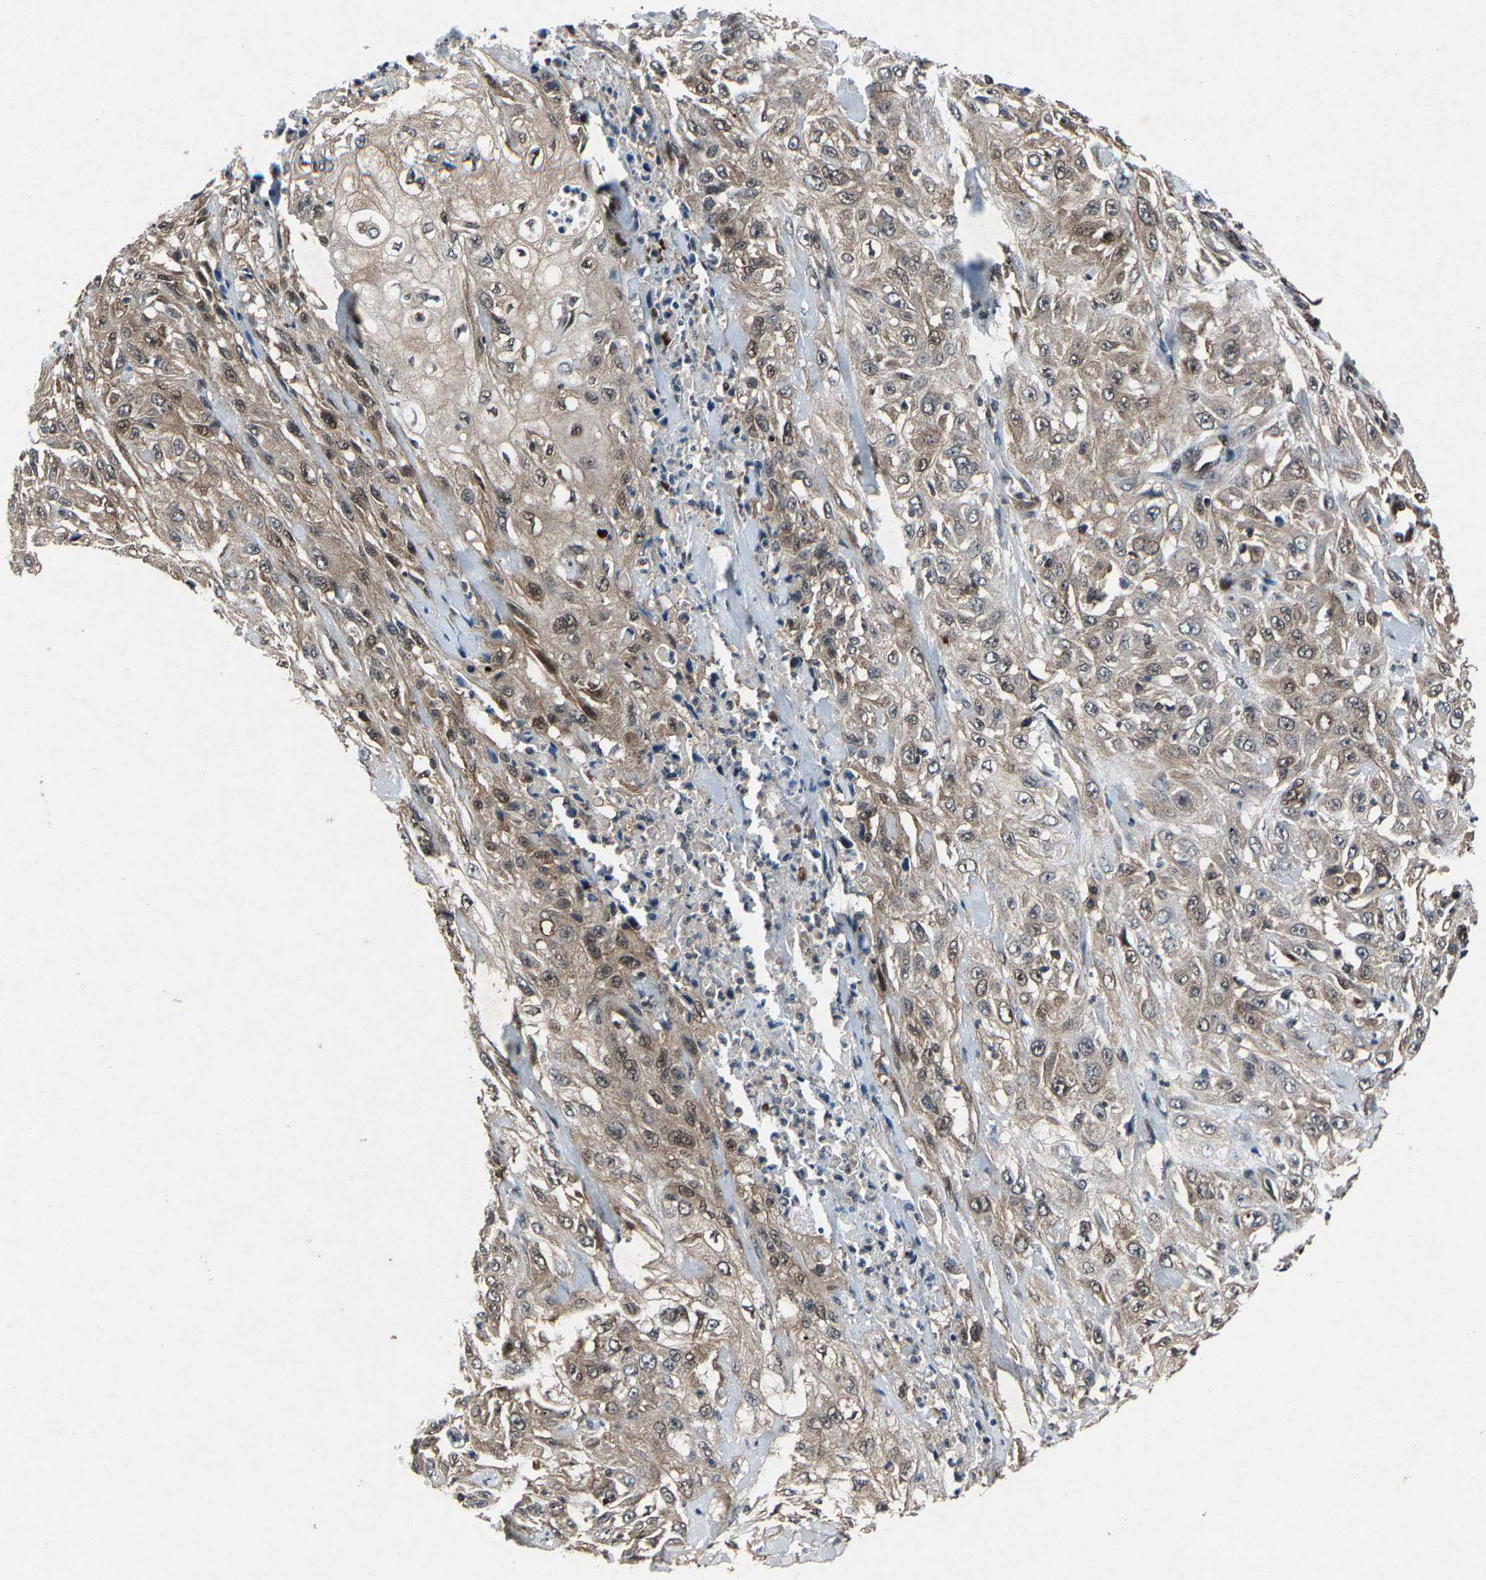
{"staining": {"intensity": "moderate", "quantity": "<25%", "location": "cytoplasmic/membranous,nuclear"}, "tissue": "skin cancer", "cell_type": "Tumor cells", "image_type": "cancer", "snomed": [{"axis": "morphology", "description": "Squamous cell carcinoma, NOS"}, {"axis": "morphology", "description": "Squamous cell carcinoma, metastatic, NOS"}, {"axis": "topography", "description": "Skin"}, {"axis": "topography", "description": "Lymph node"}], "caption": "Tumor cells show low levels of moderate cytoplasmic/membranous and nuclear positivity in about <25% of cells in skin cancer (metastatic squamous cell carcinoma).", "gene": "ATXN3", "patient": {"sex": "male", "age": 75}}